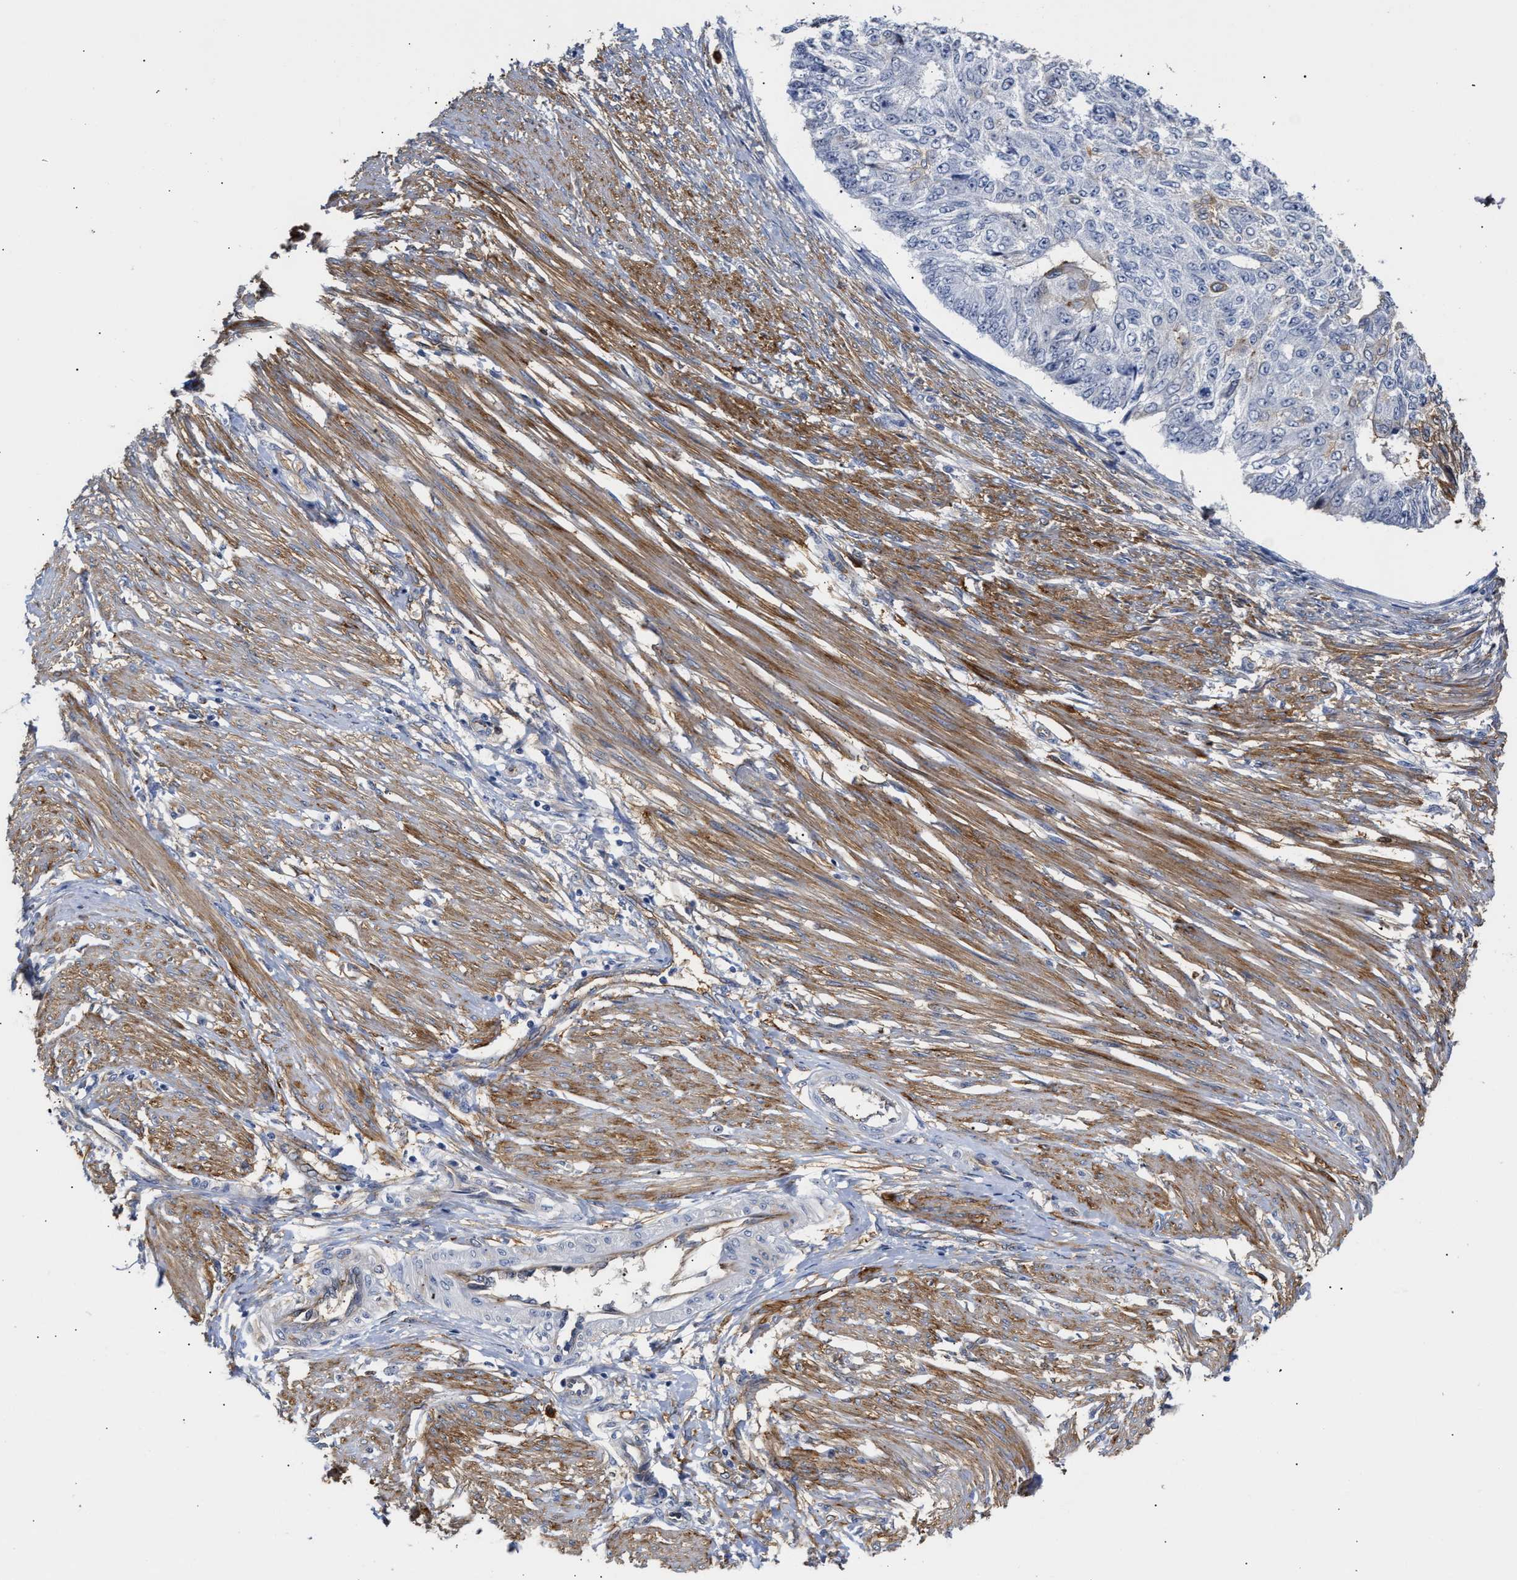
{"staining": {"intensity": "moderate", "quantity": "<25%", "location": "cytoplasmic/membranous"}, "tissue": "endometrial cancer", "cell_type": "Tumor cells", "image_type": "cancer", "snomed": [{"axis": "morphology", "description": "Adenocarcinoma, NOS"}, {"axis": "topography", "description": "Endometrium"}], "caption": "Endometrial adenocarcinoma stained with a protein marker exhibits moderate staining in tumor cells.", "gene": "AHNAK2", "patient": {"sex": "female", "age": 32}}